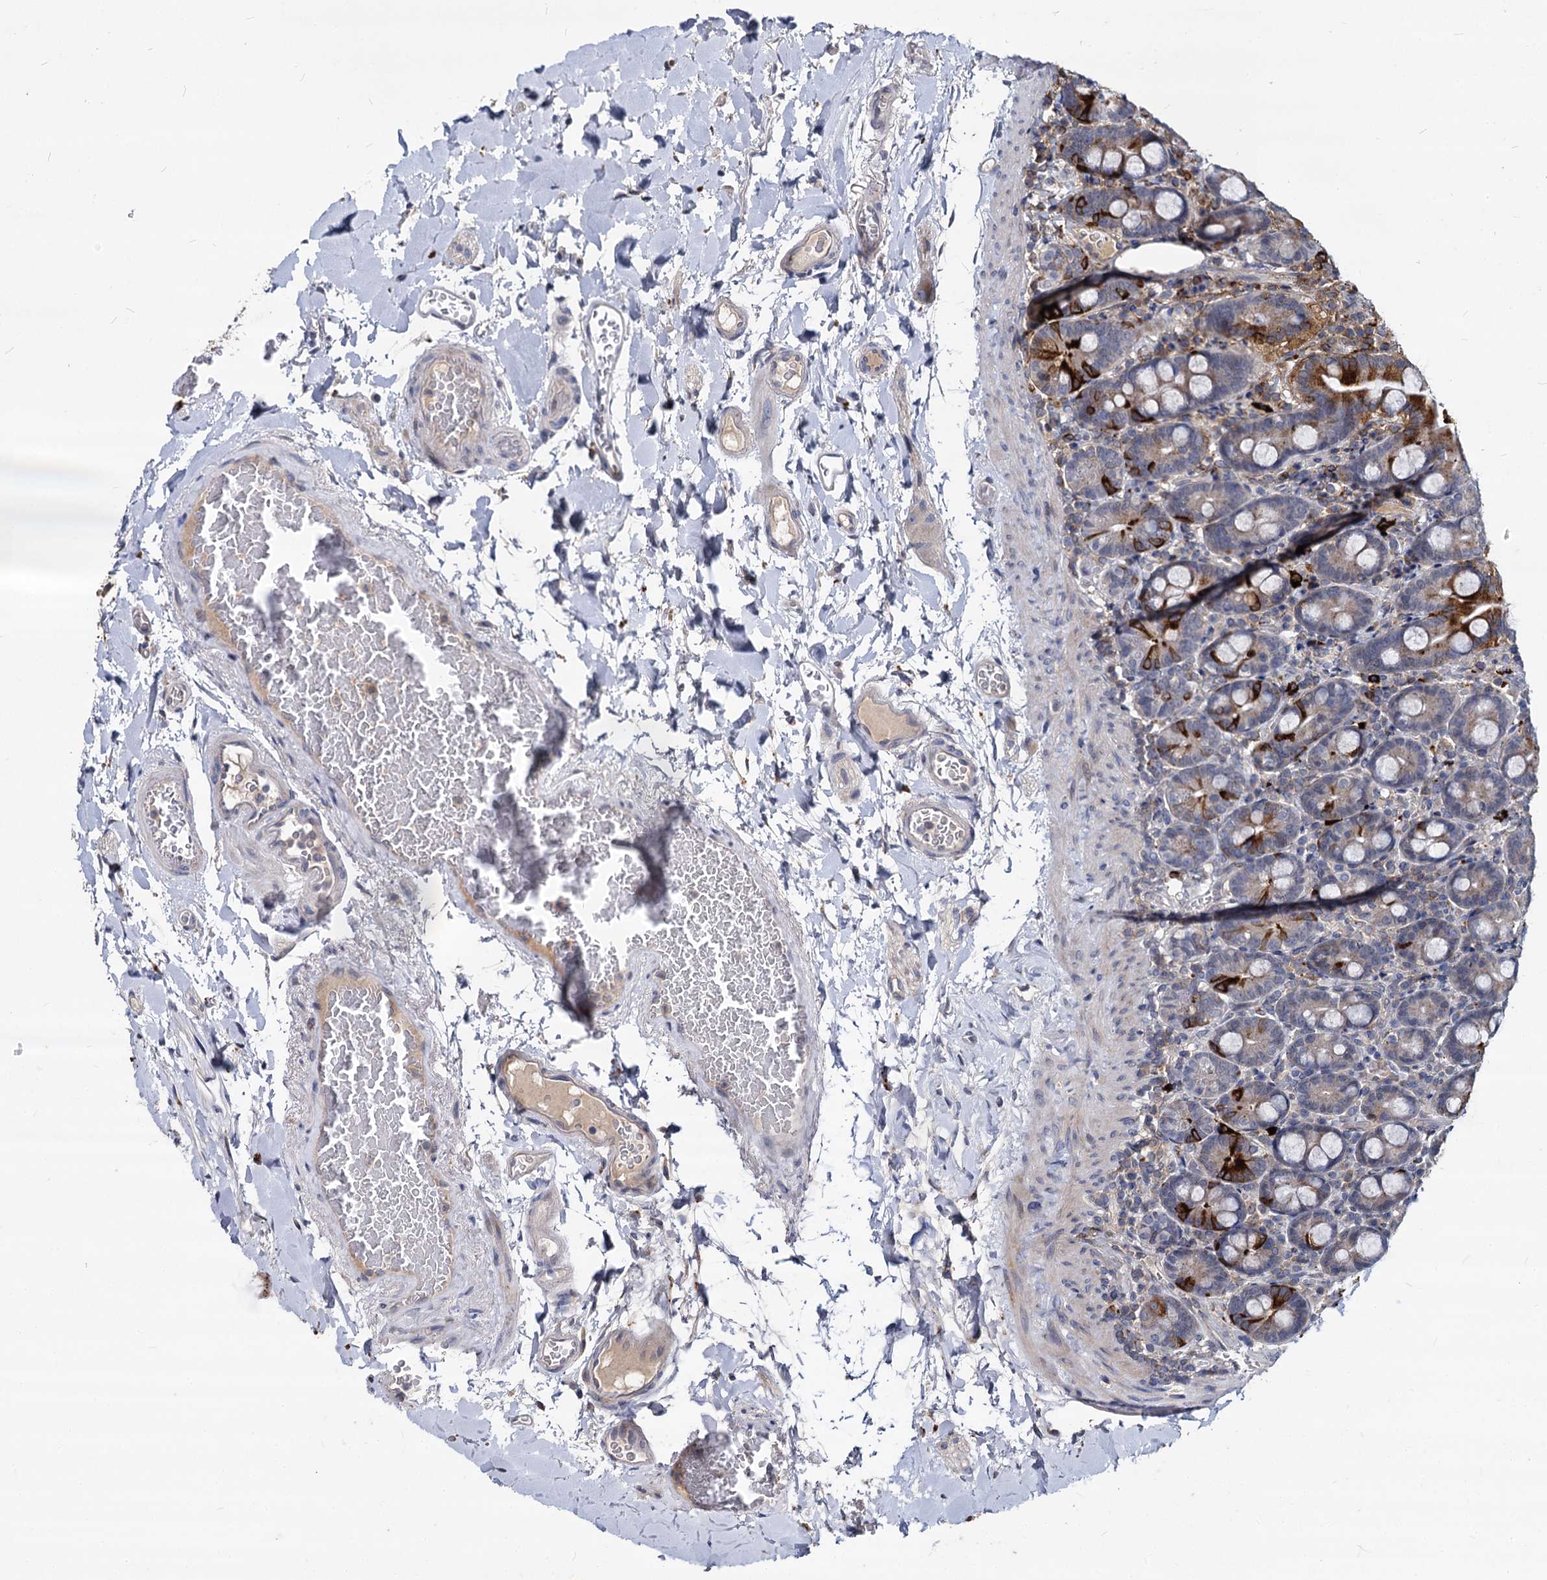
{"staining": {"intensity": "strong", "quantity": "<25%", "location": "cytoplasmic/membranous"}, "tissue": "duodenum", "cell_type": "Glandular cells", "image_type": "normal", "snomed": [{"axis": "morphology", "description": "Normal tissue, NOS"}, {"axis": "topography", "description": "Duodenum"}], "caption": "Protein expression analysis of benign duodenum exhibits strong cytoplasmic/membranous staining in about <25% of glandular cells.", "gene": "C11orf86", "patient": {"sex": "male", "age": 55}}